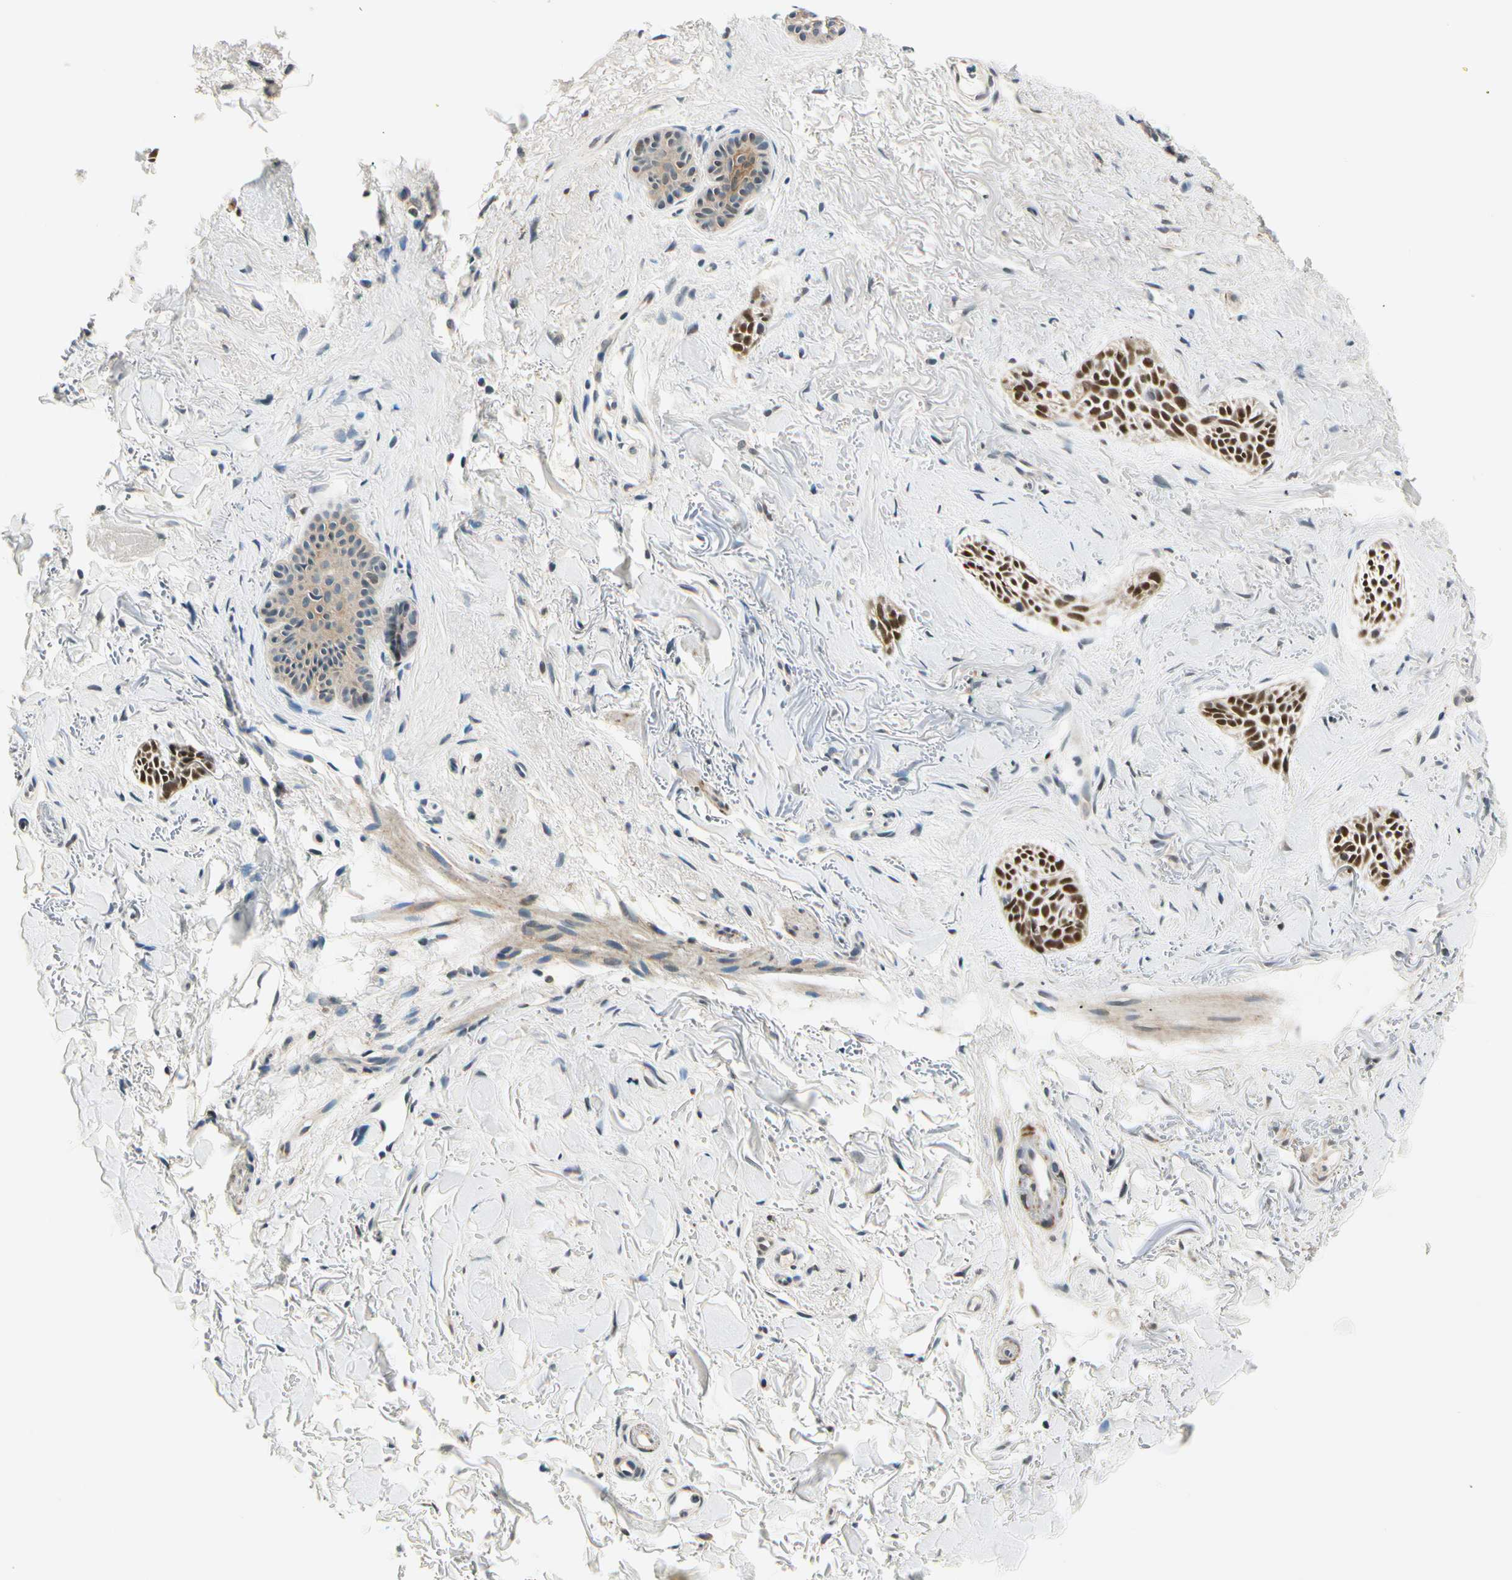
{"staining": {"intensity": "strong", "quantity": ">75%", "location": "cytoplasmic/membranous,nuclear"}, "tissue": "skin cancer", "cell_type": "Tumor cells", "image_type": "cancer", "snomed": [{"axis": "morphology", "description": "Normal tissue, NOS"}, {"axis": "morphology", "description": "Basal cell carcinoma"}, {"axis": "topography", "description": "Skin"}], "caption": "Immunohistochemical staining of human skin basal cell carcinoma shows high levels of strong cytoplasmic/membranous and nuclear positivity in about >75% of tumor cells.", "gene": "PDK2", "patient": {"sex": "female", "age": 84}}